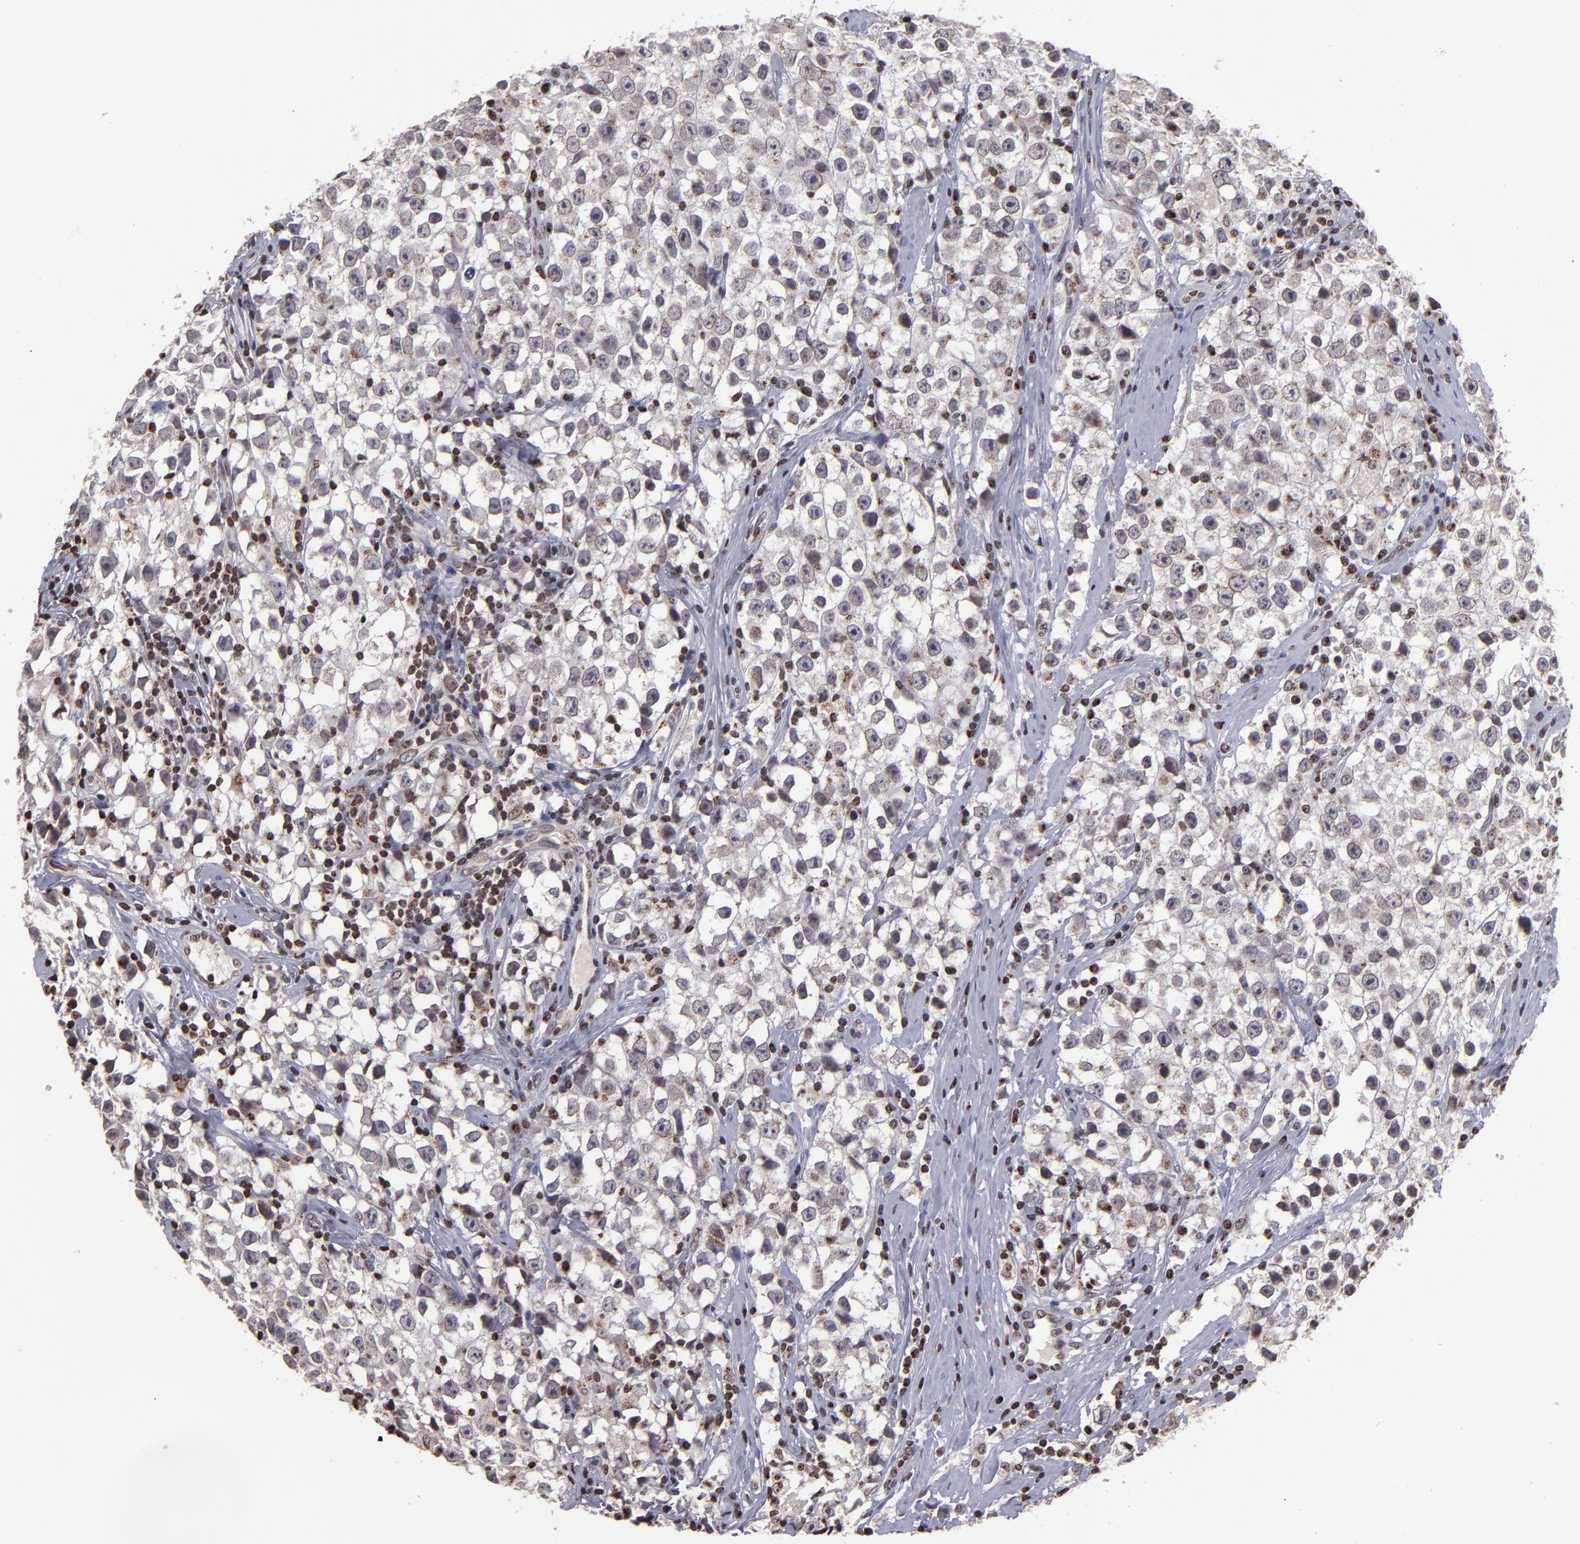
{"staining": {"intensity": "moderate", "quantity": ">75%", "location": "cytoplasmic/membranous,nuclear"}, "tissue": "testis cancer", "cell_type": "Tumor cells", "image_type": "cancer", "snomed": [{"axis": "morphology", "description": "Seminoma, NOS"}, {"axis": "topography", "description": "Testis"}], "caption": "This is a histology image of IHC staining of seminoma (testis), which shows moderate staining in the cytoplasmic/membranous and nuclear of tumor cells.", "gene": "CSDC2", "patient": {"sex": "male", "age": 35}}